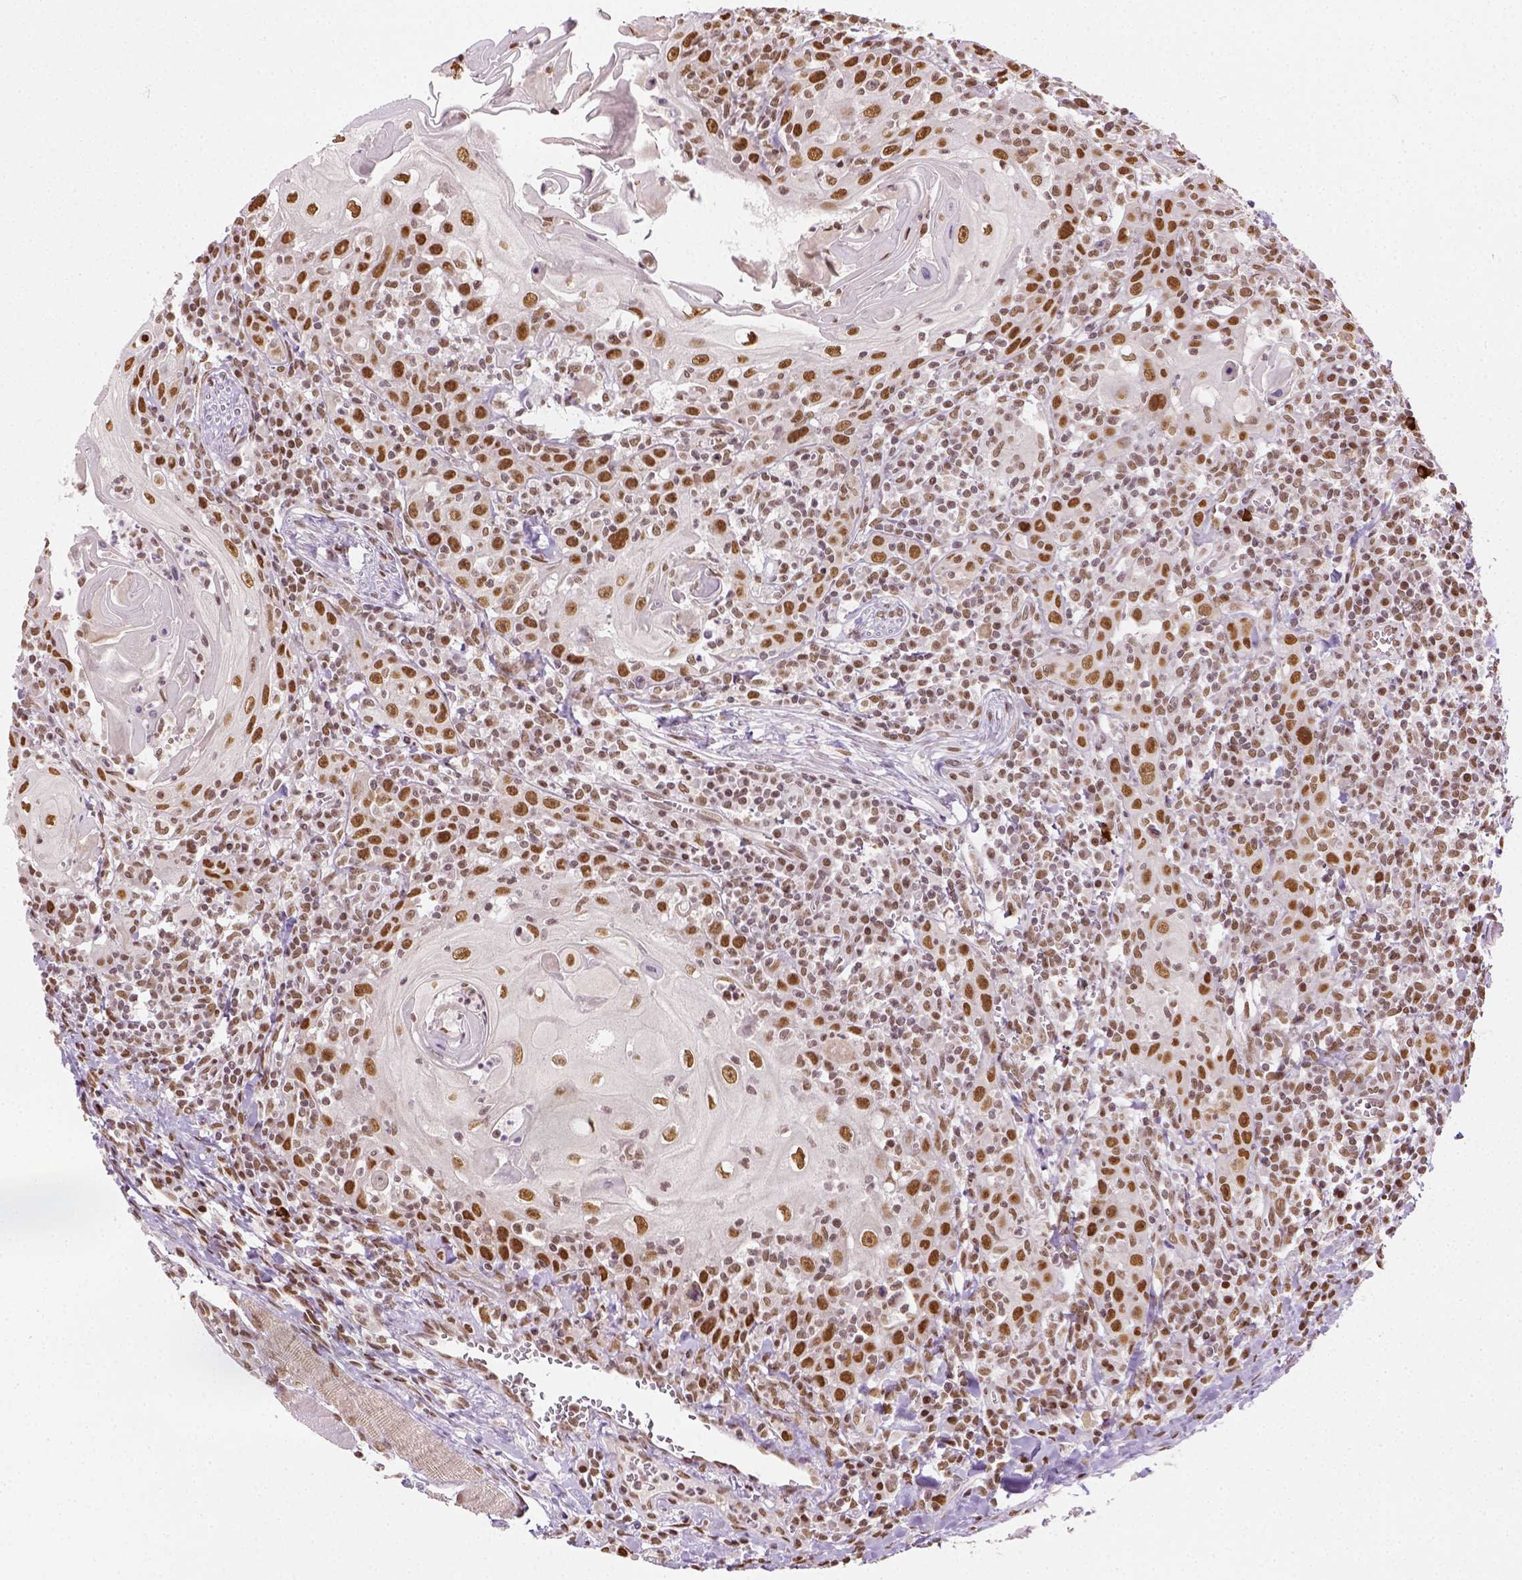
{"staining": {"intensity": "moderate", "quantity": ">75%", "location": "nuclear"}, "tissue": "head and neck cancer", "cell_type": "Tumor cells", "image_type": "cancer", "snomed": [{"axis": "morphology", "description": "Squamous cell carcinoma, NOS"}, {"axis": "topography", "description": "Head-Neck"}], "caption": "Immunohistochemical staining of squamous cell carcinoma (head and neck) demonstrates medium levels of moderate nuclear protein expression in approximately >75% of tumor cells.", "gene": "FANCE", "patient": {"sex": "male", "age": 52}}